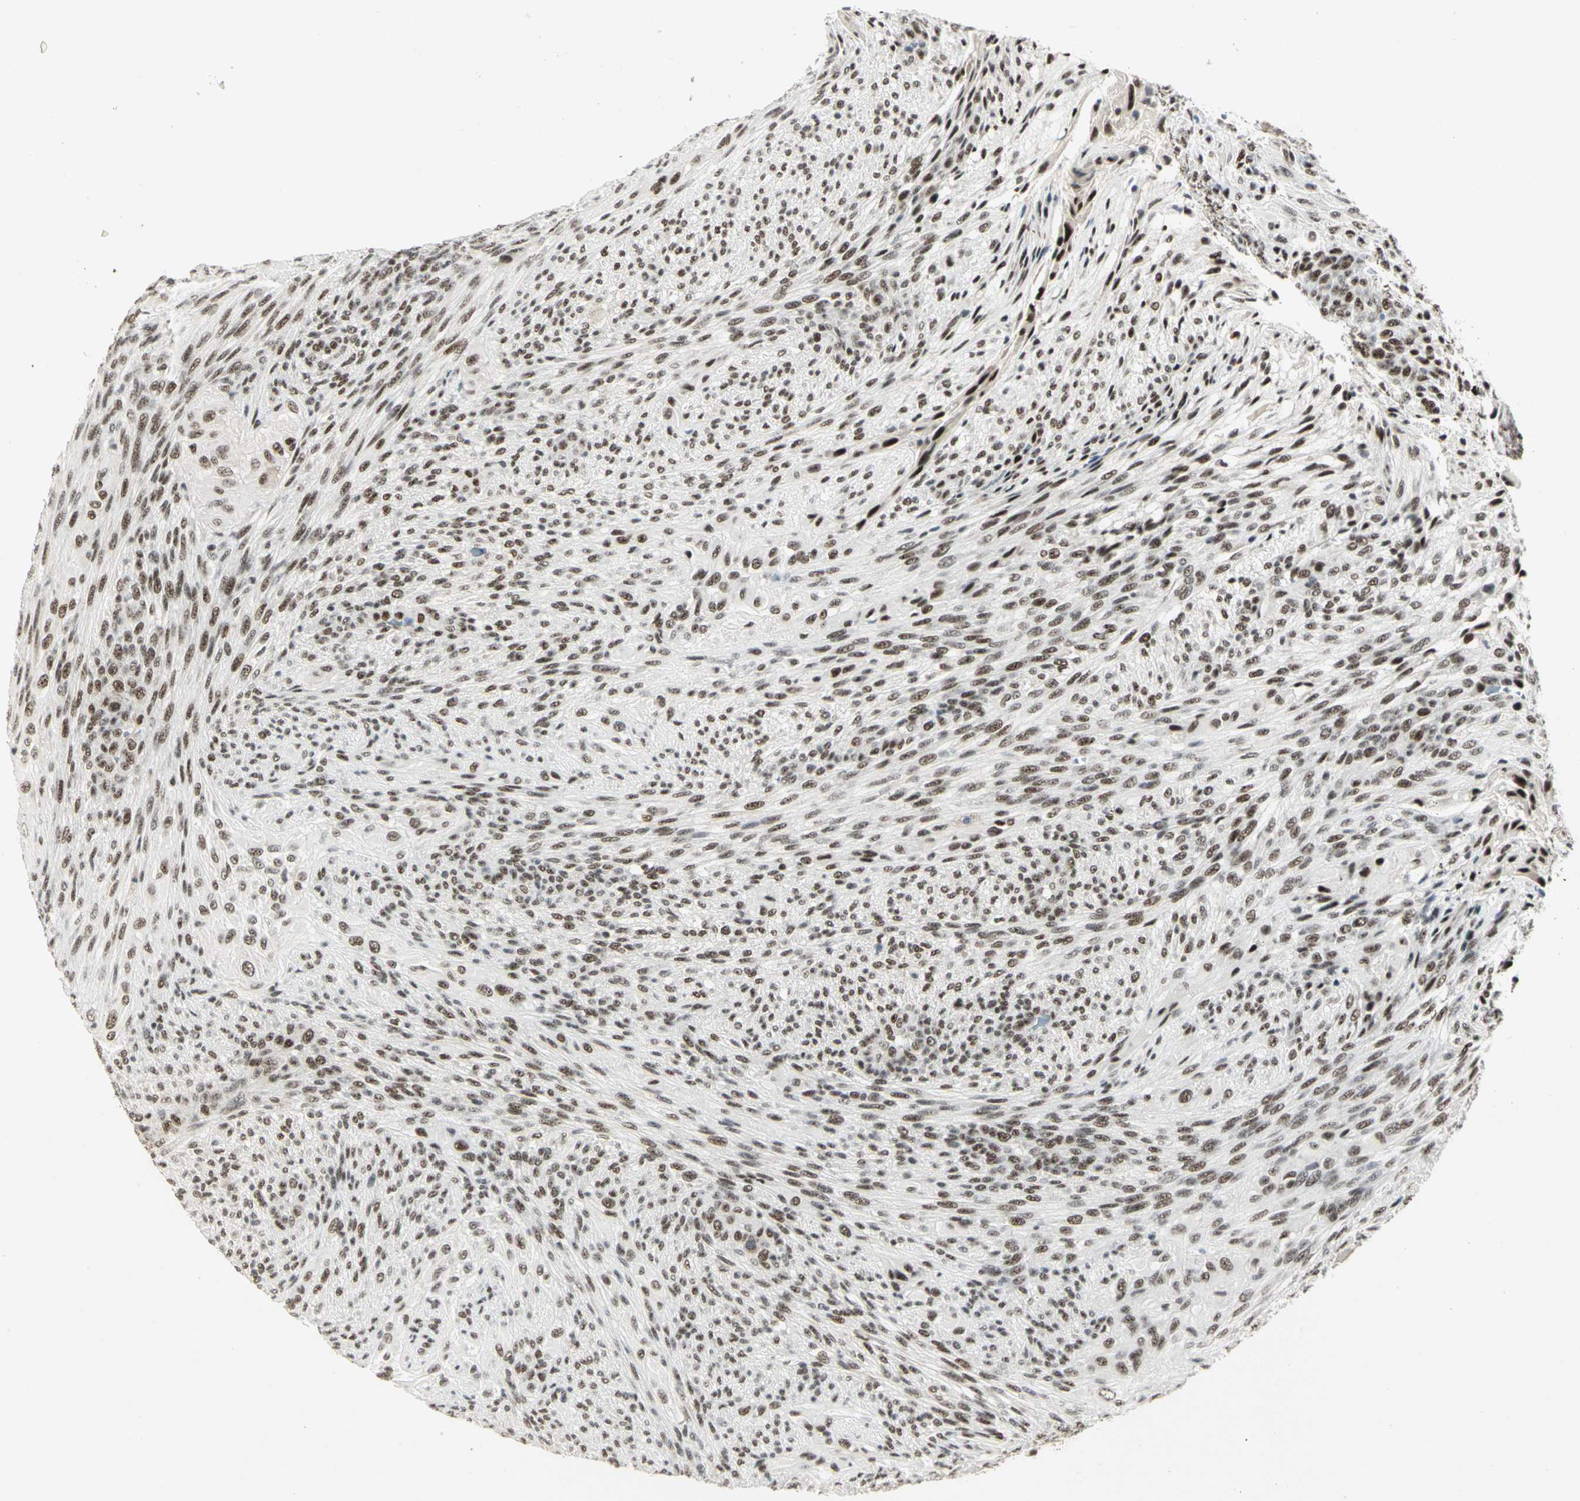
{"staining": {"intensity": "moderate", "quantity": ">75%", "location": "nuclear"}, "tissue": "glioma", "cell_type": "Tumor cells", "image_type": "cancer", "snomed": [{"axis": "morphology", "description": "Glioma, malignant, High grade"}, {"axis": "topography", "description": "Cerebral cortex"}], "caption": "A medium amount of moderate nuclear expression is identified in approximately >75% of tumor cells in malignant glioma (high-grade) tissue. Ihc stains the protein in brown and the nuclei are stained blue.", "gene": "CCNT1", "patient": {"sex": "female", "age": 55}}